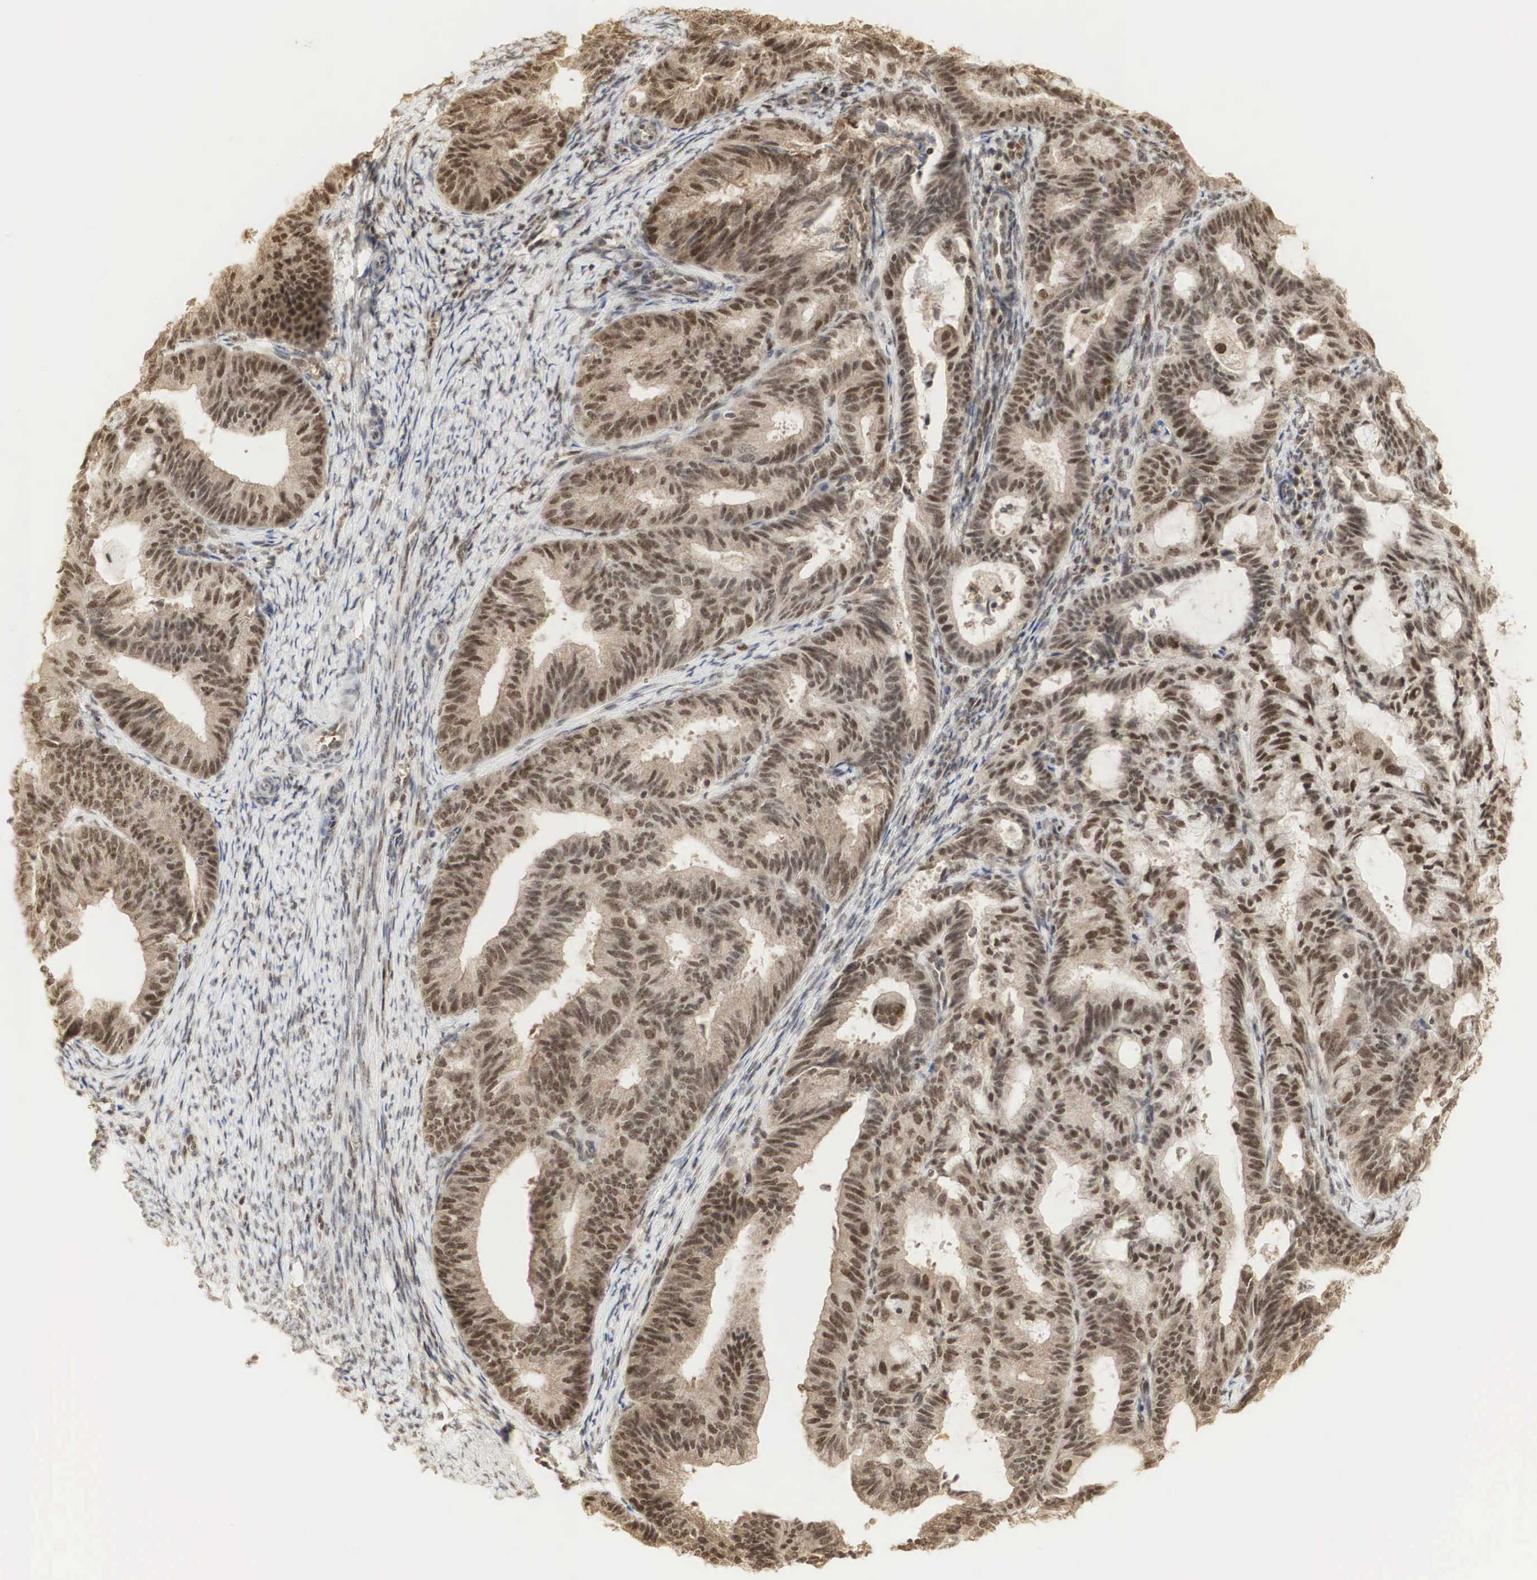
{"staining": {"intensity": "strong", "quantity": ">75%", "location": "cytoplasmic/membranous,nuclear"}, "tissue": "endometrial cancer", "cell_type": "Tumor cells", "image_type": "cancer", "snomed": [{"axis": "morphology", "description": "Adenocarcinoma, NOS"}, {"axis": "topography", "description": "Endometrium"}], "caption": "Protein staining of adenocarcinoma (endometrial) tissue shows strong cytoplasmic/membranous and nuclear positivity in about >75% of tumor cells.", "gene": "RNF113A", "patient": {"sex": "female", "age": 63}}